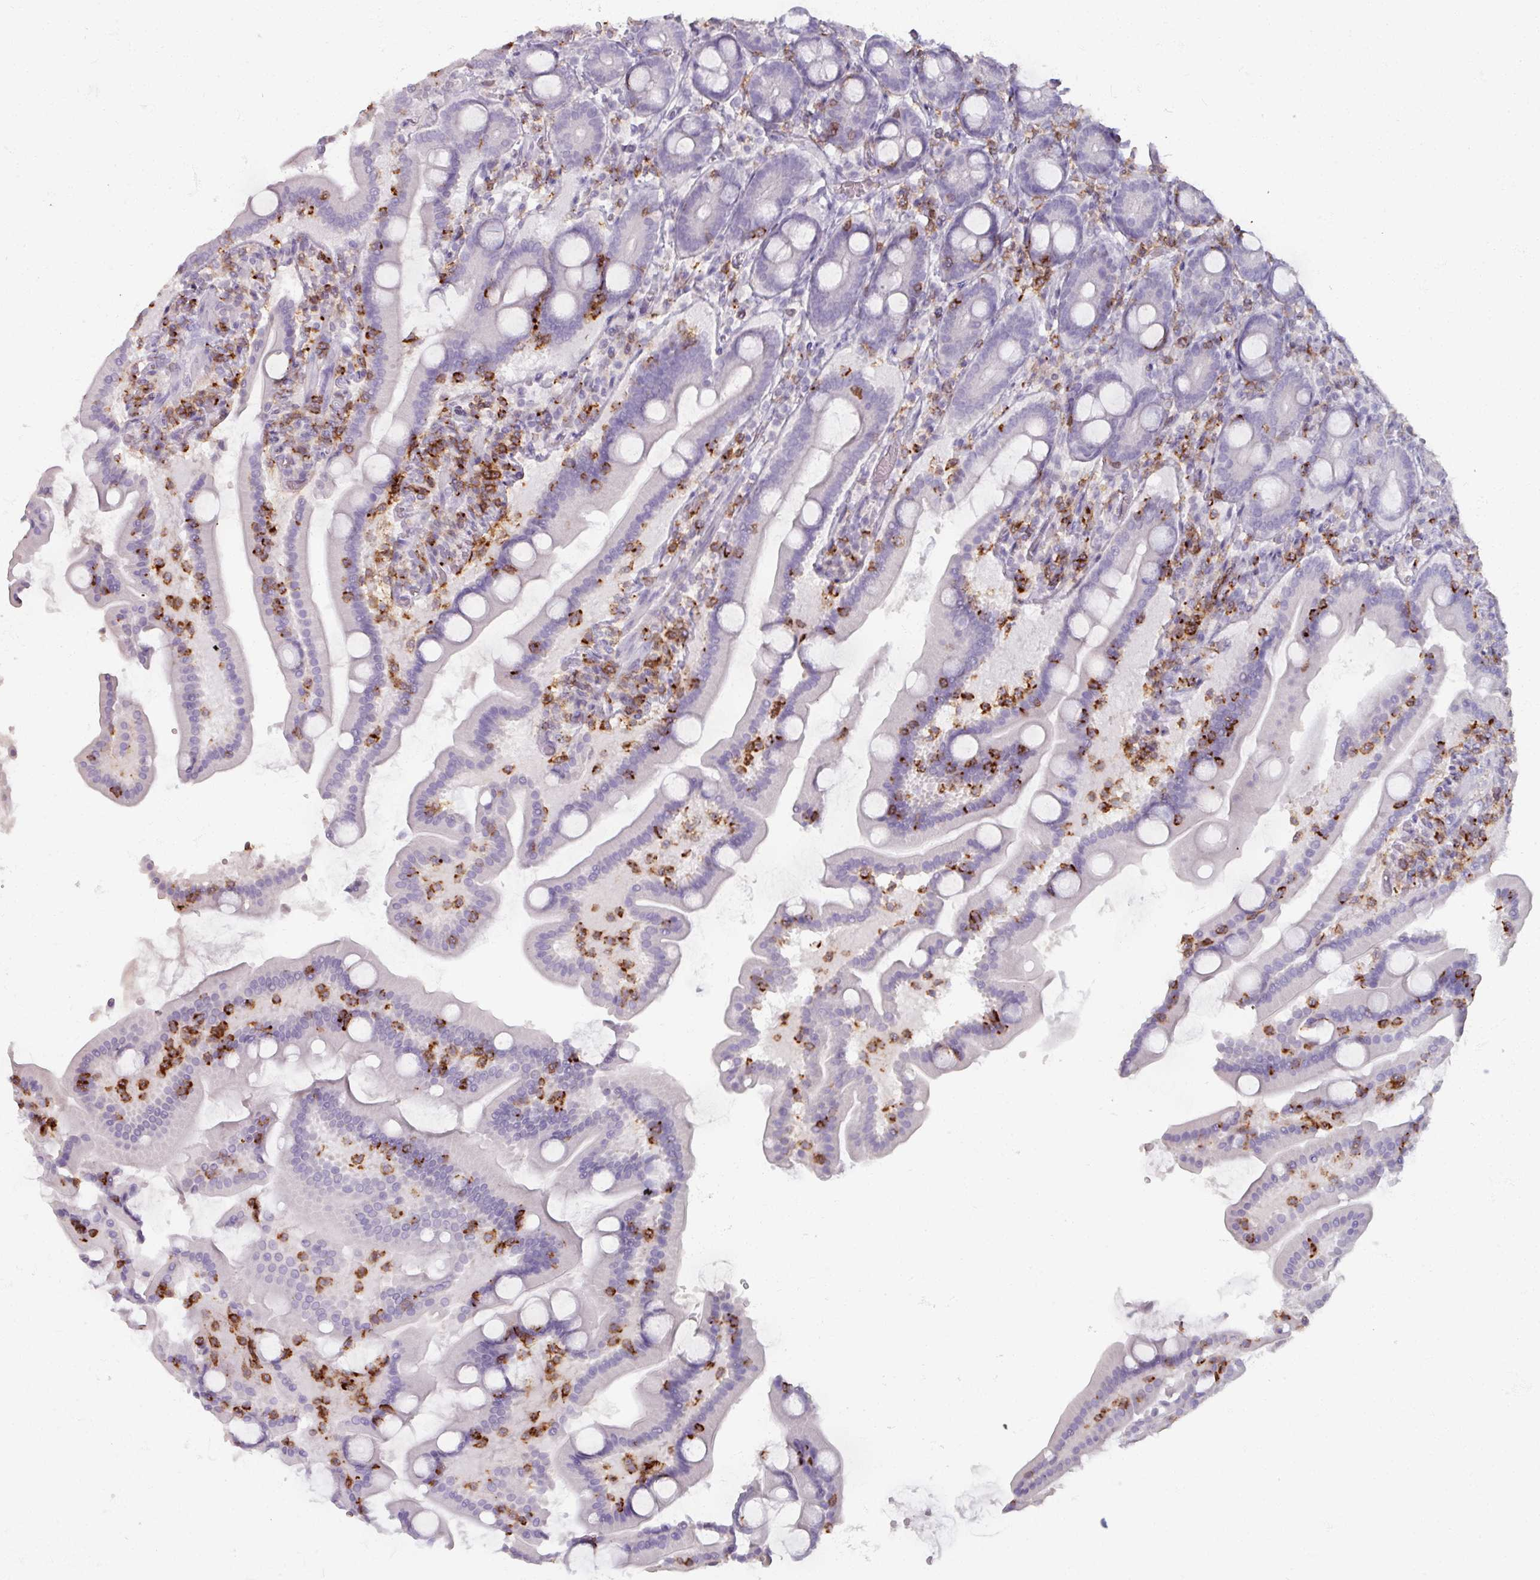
{"staining": {"intensity": "negative", "quantity": "none", "location": "none"}, "tissue": "duodenum", "cell_type": "Glandular cells", "image_type": "normal", "snomed": [{"axis": "morphology", "description": "Normal tissue, NOS"}, {"axis": "topography", "description": "Duodenum"}], "caption": "High power microscopy micrograph of an immunohistochemistry (IHC) photomicrograph of normal duodenum, revealing no significant expression in glandular cells.", "gene": "PTPRC", "patient": {"sex": "male", "age": 55}}